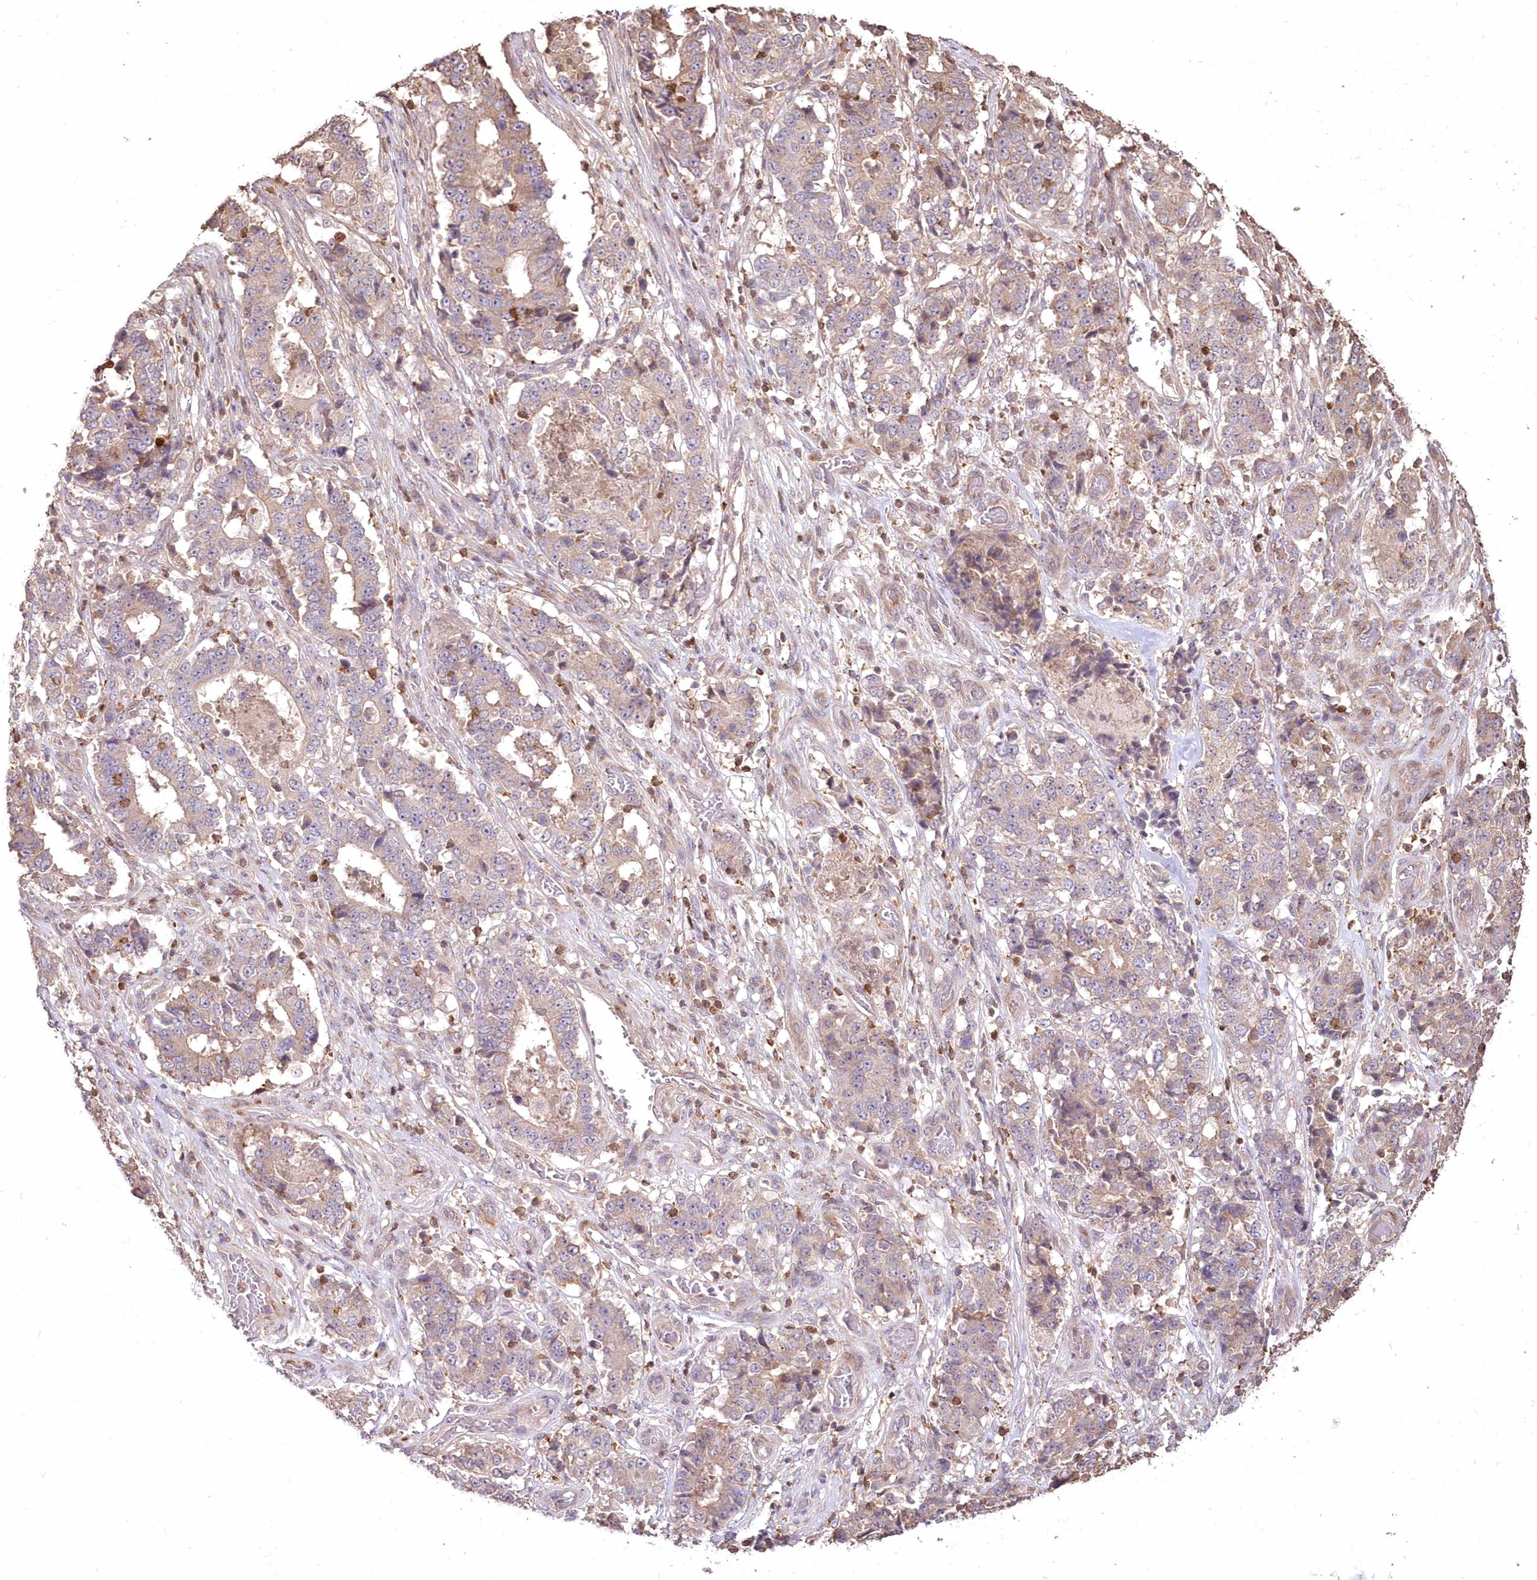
{"staining": {"intensity": "weak", "quantity": "<25%", "location": "cytoplasmic/membranous"}, "tissue": "stomach cancer", "cell_type": "Tumor cells", "image_type": "cancer", "snomed": [{"axis": "morphology", "description": "Adenocarcinoma, NOS"}, {"axis": "topography", "description": "Stomach"}], "caption": "Stomach cancer (adenocarcinoma) stained for a protein using immunohistochemistry (IHC) demonstrates no positivity tumor cells.", "gene": "STK17B", "patient": {"sex": "male", "age": 59}}